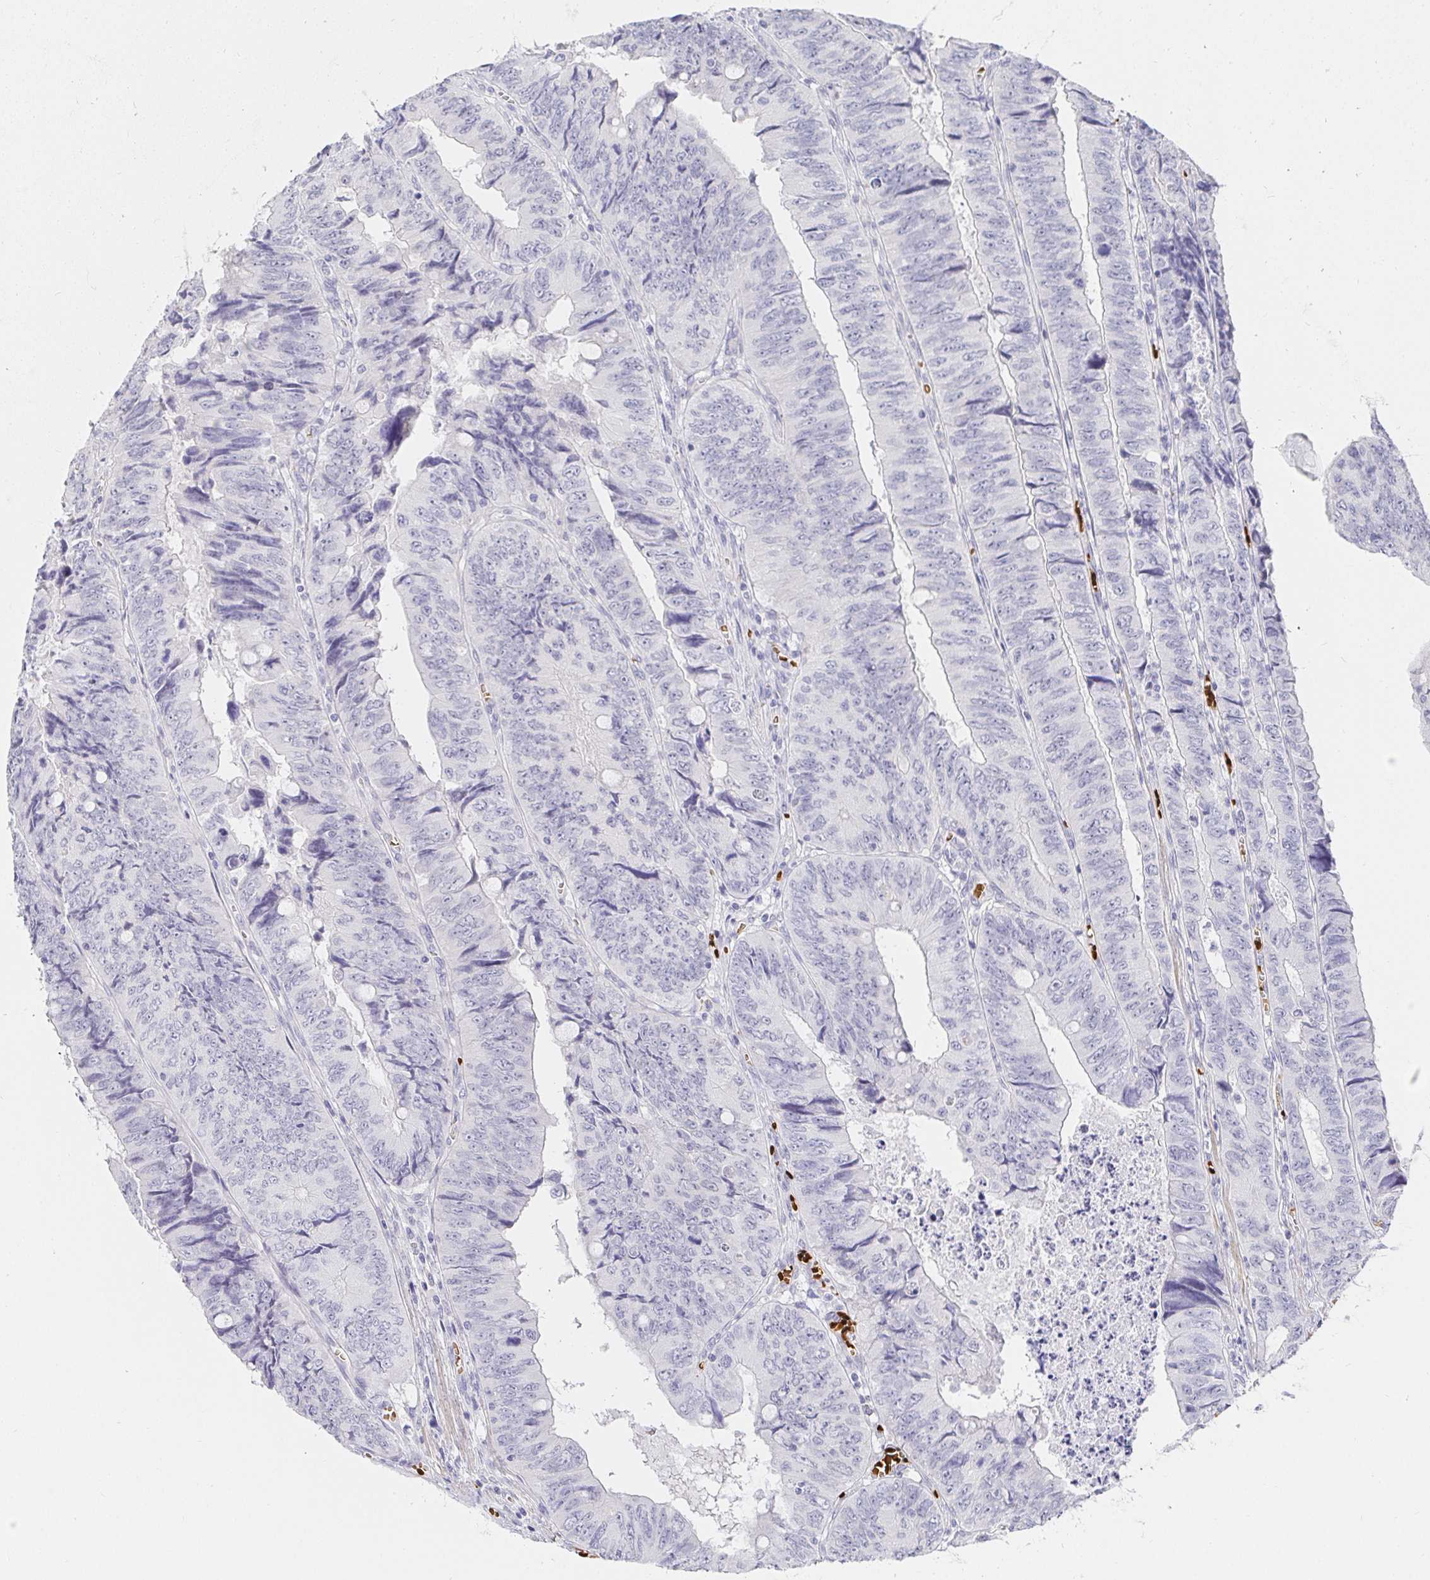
{"staining": {"intensity": "negative", "quantity": "none", "location": "none"}, "tissue": "colorectal cancer", "cell_type": "Tumor cells", "image_type": "cancer", "snomed": [{"axis": "morphology", "description": "Adenocarcinoma, NOS"}, {"axis": "topography", "description": "Colon"}], "caption": "Tumor cells are negative for protein expression in human colorectal cancer (adenocarcinoma). (Immunohistochemistry, brightfield microscopy, high magnification).", "gene": "FGF21", "patient": {"sex": "female", "age": 84}}